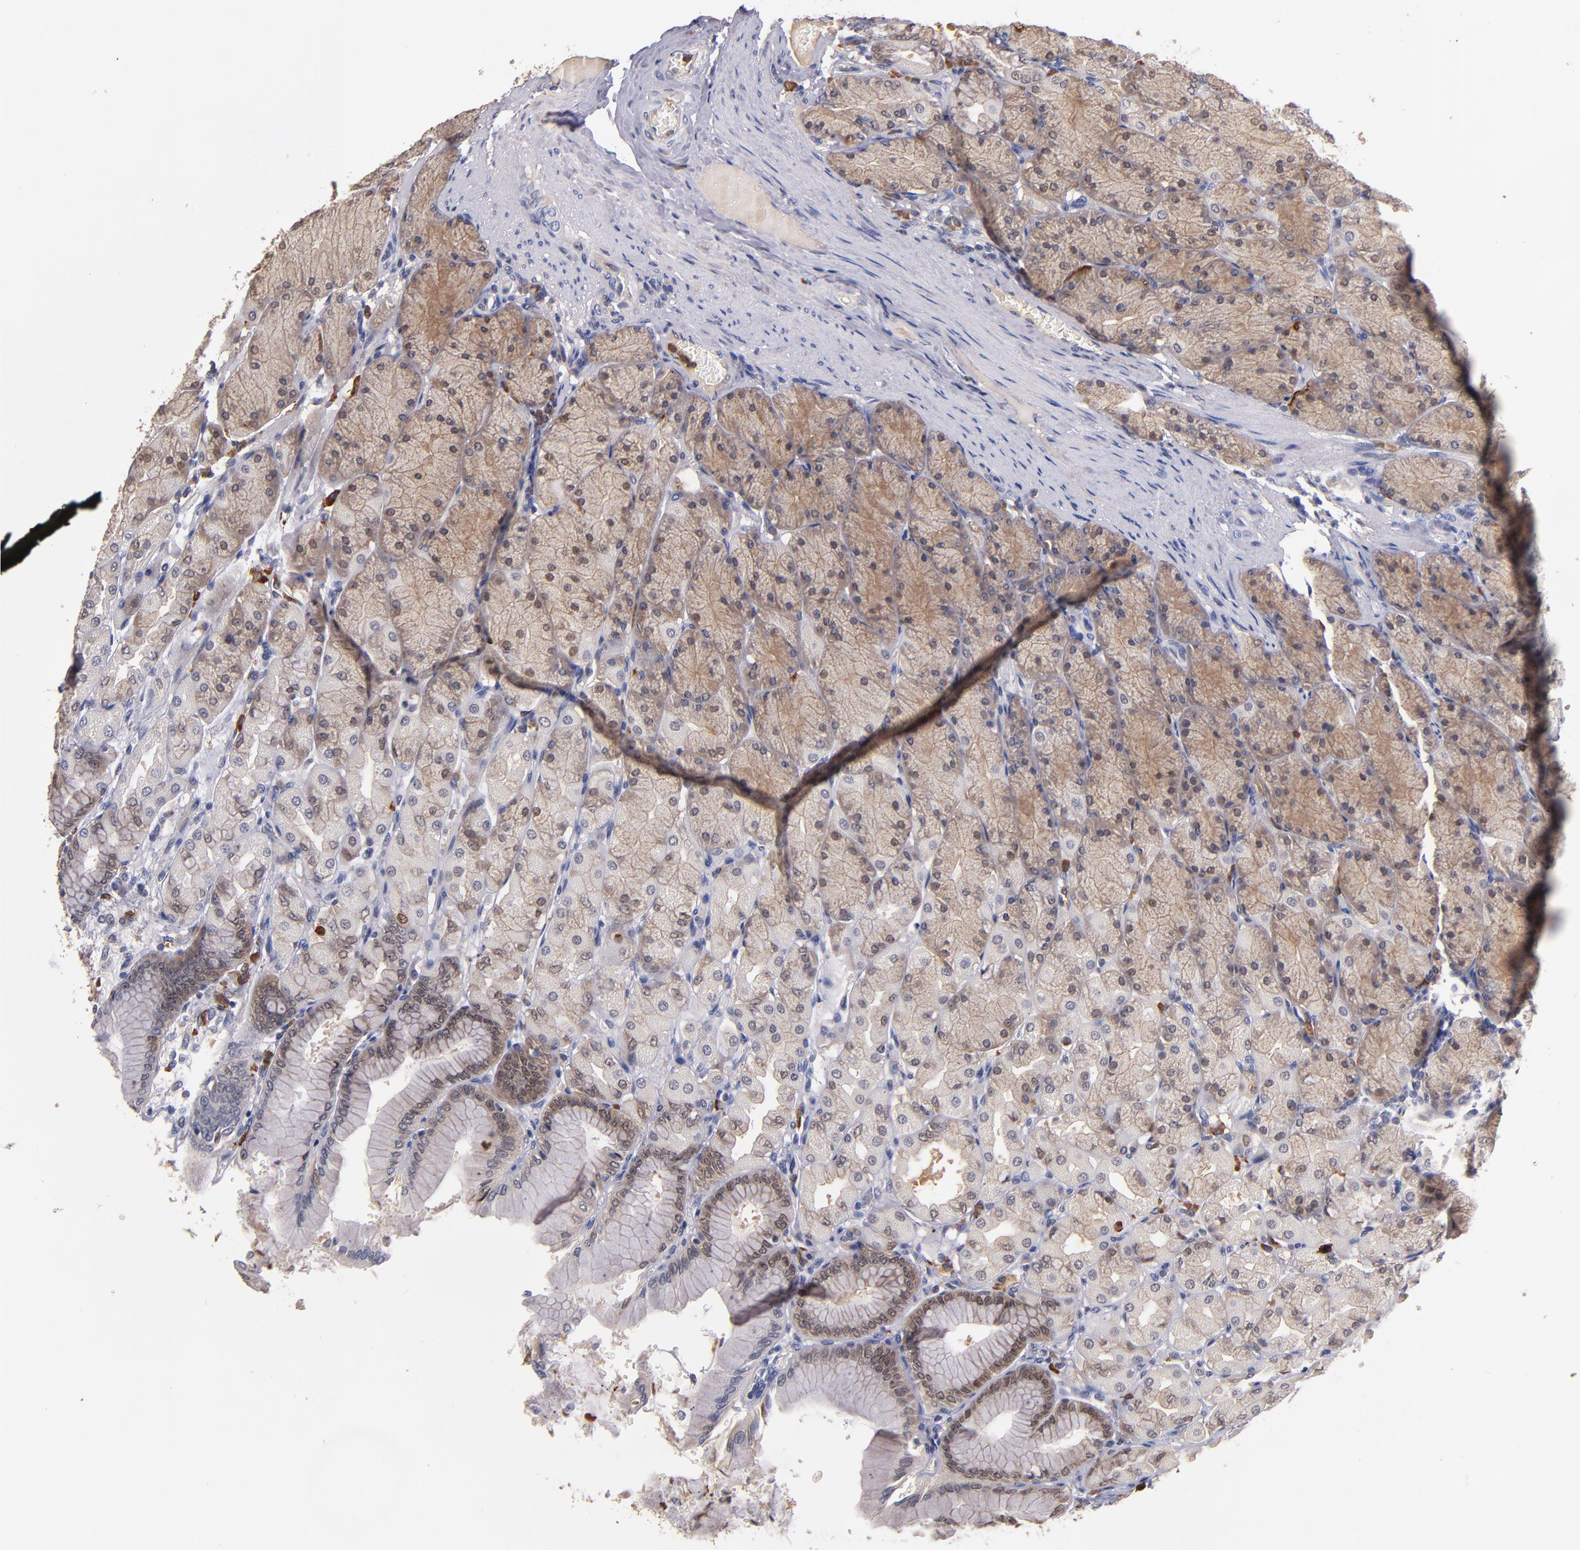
{"staining": {"intensity": "moderate", "quantity": ">75%", "location": "cytoplasmic/membranous"}, "tissue": "stomach", "cell_type": "Glandular cells", "image_type": "normal", "snomed": [{"axis": "morphology", "description": "Normal tissue, NOS"}, {"axis": "topography", "description": "Stomach, upper"}], "caption": "The photomicrograph demonstrates a brown stain indicating the presence of a protein in the cytoplasmic/membranous of glandular cells in stomach. Nuclei are stained in blue.", "gene": "TTLL12", "patient": {"sex": "female", "age": 56}}